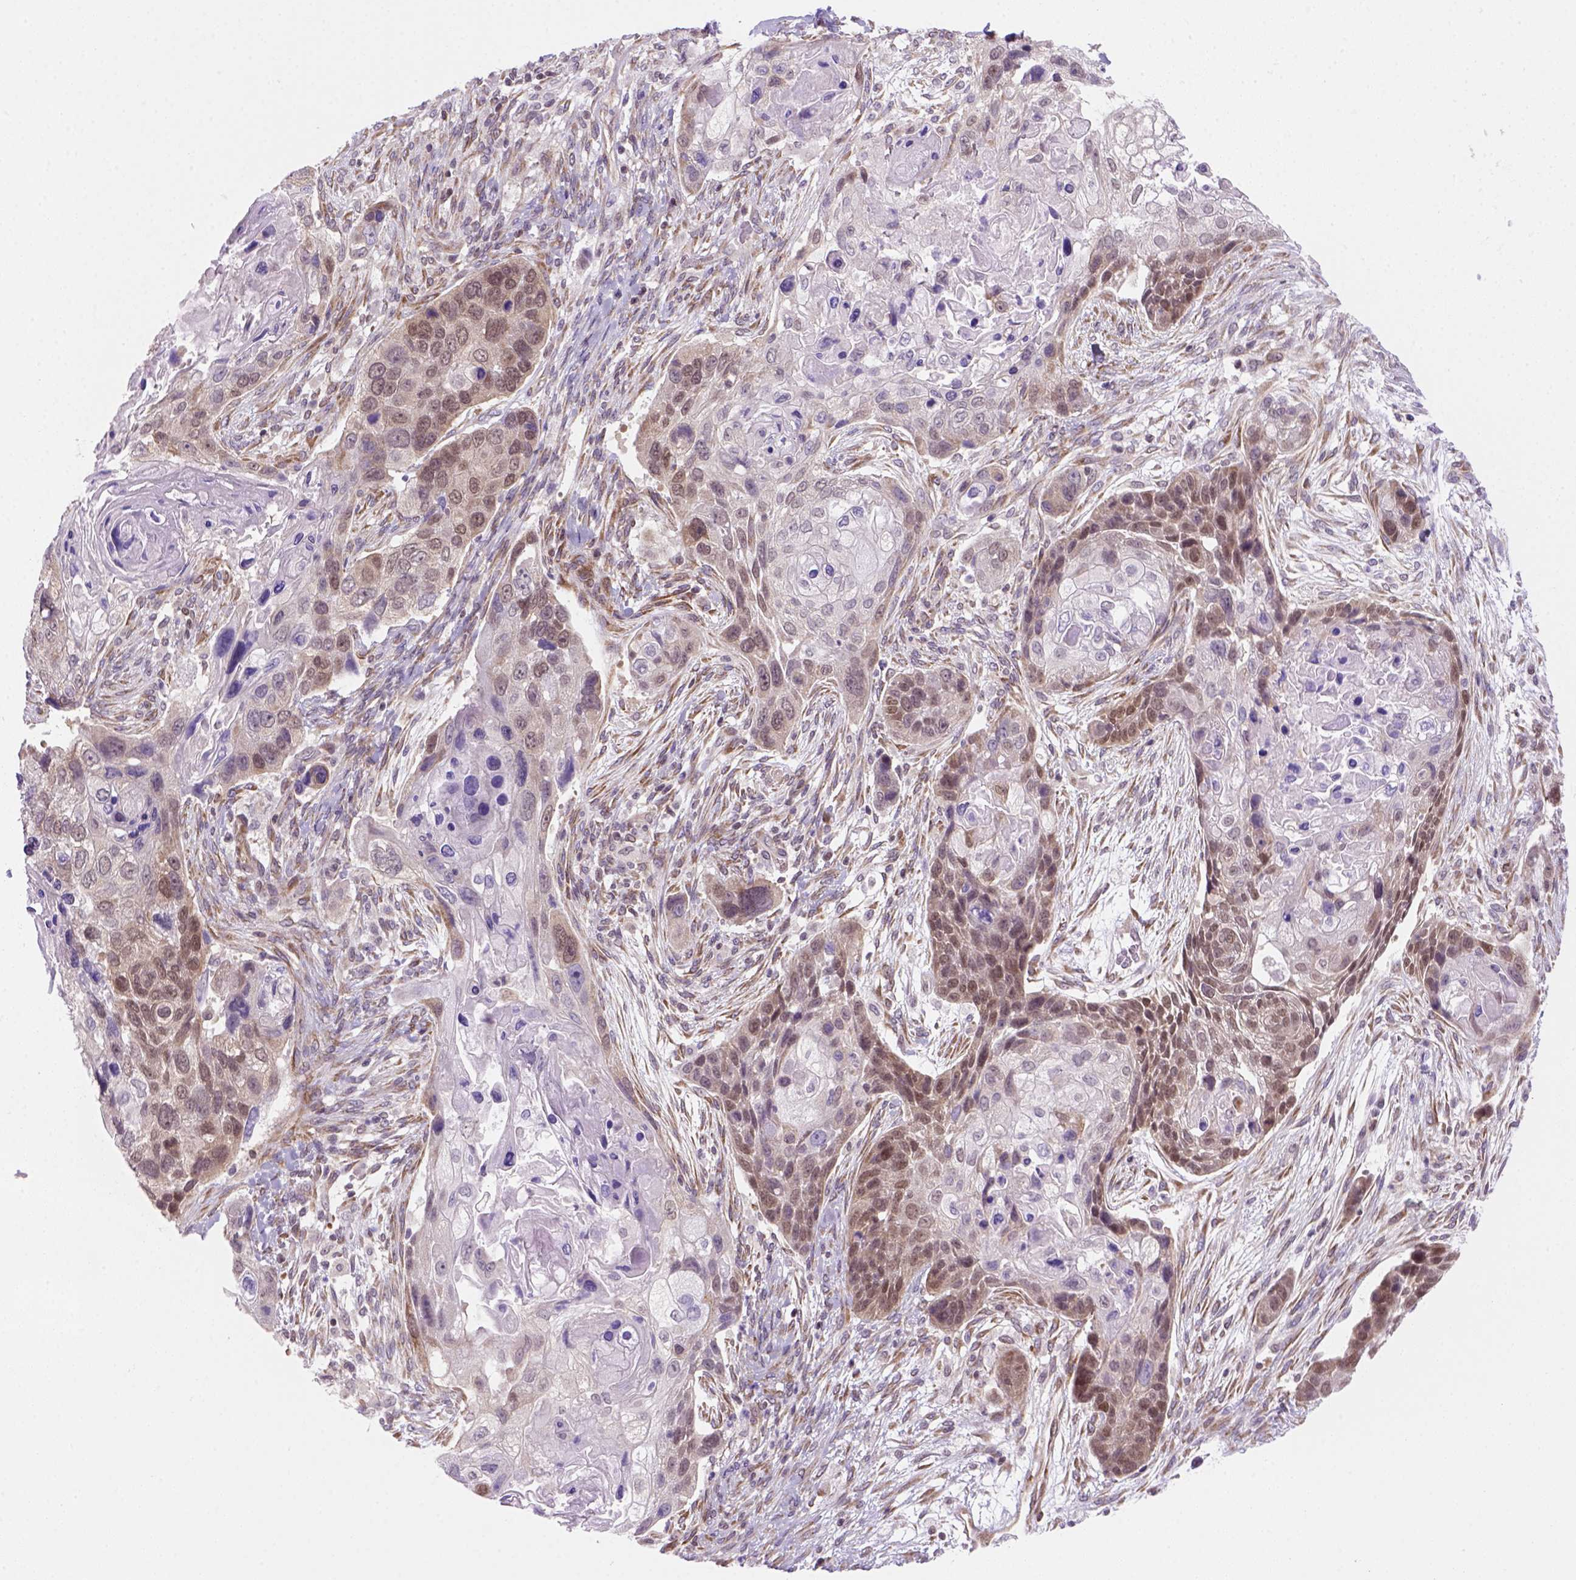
{"staining": {"intensity": "moderate", "quantity": "25%-75%", "location": "nuclear"}, "tissue": "lung cancer", "cell_type": "Tumor cells", "image_type": "cancer", "snomed": [{"axis": "morphology", "description": "Squamous cell carcinoma, NOS"}, {"axis": "topography", "description": "Lung"}], "caption": "Immunohistochemistry (IHC) (DAB (3,3'-diaminobenzidine)) staining of human lung cancer (squamous cell carcinoma) exhibits moderate nuclear protein expression in about 25%-75% of tumor cells.", "gene": "MGMT", "patient": {"sex": "male", "age": 69}}